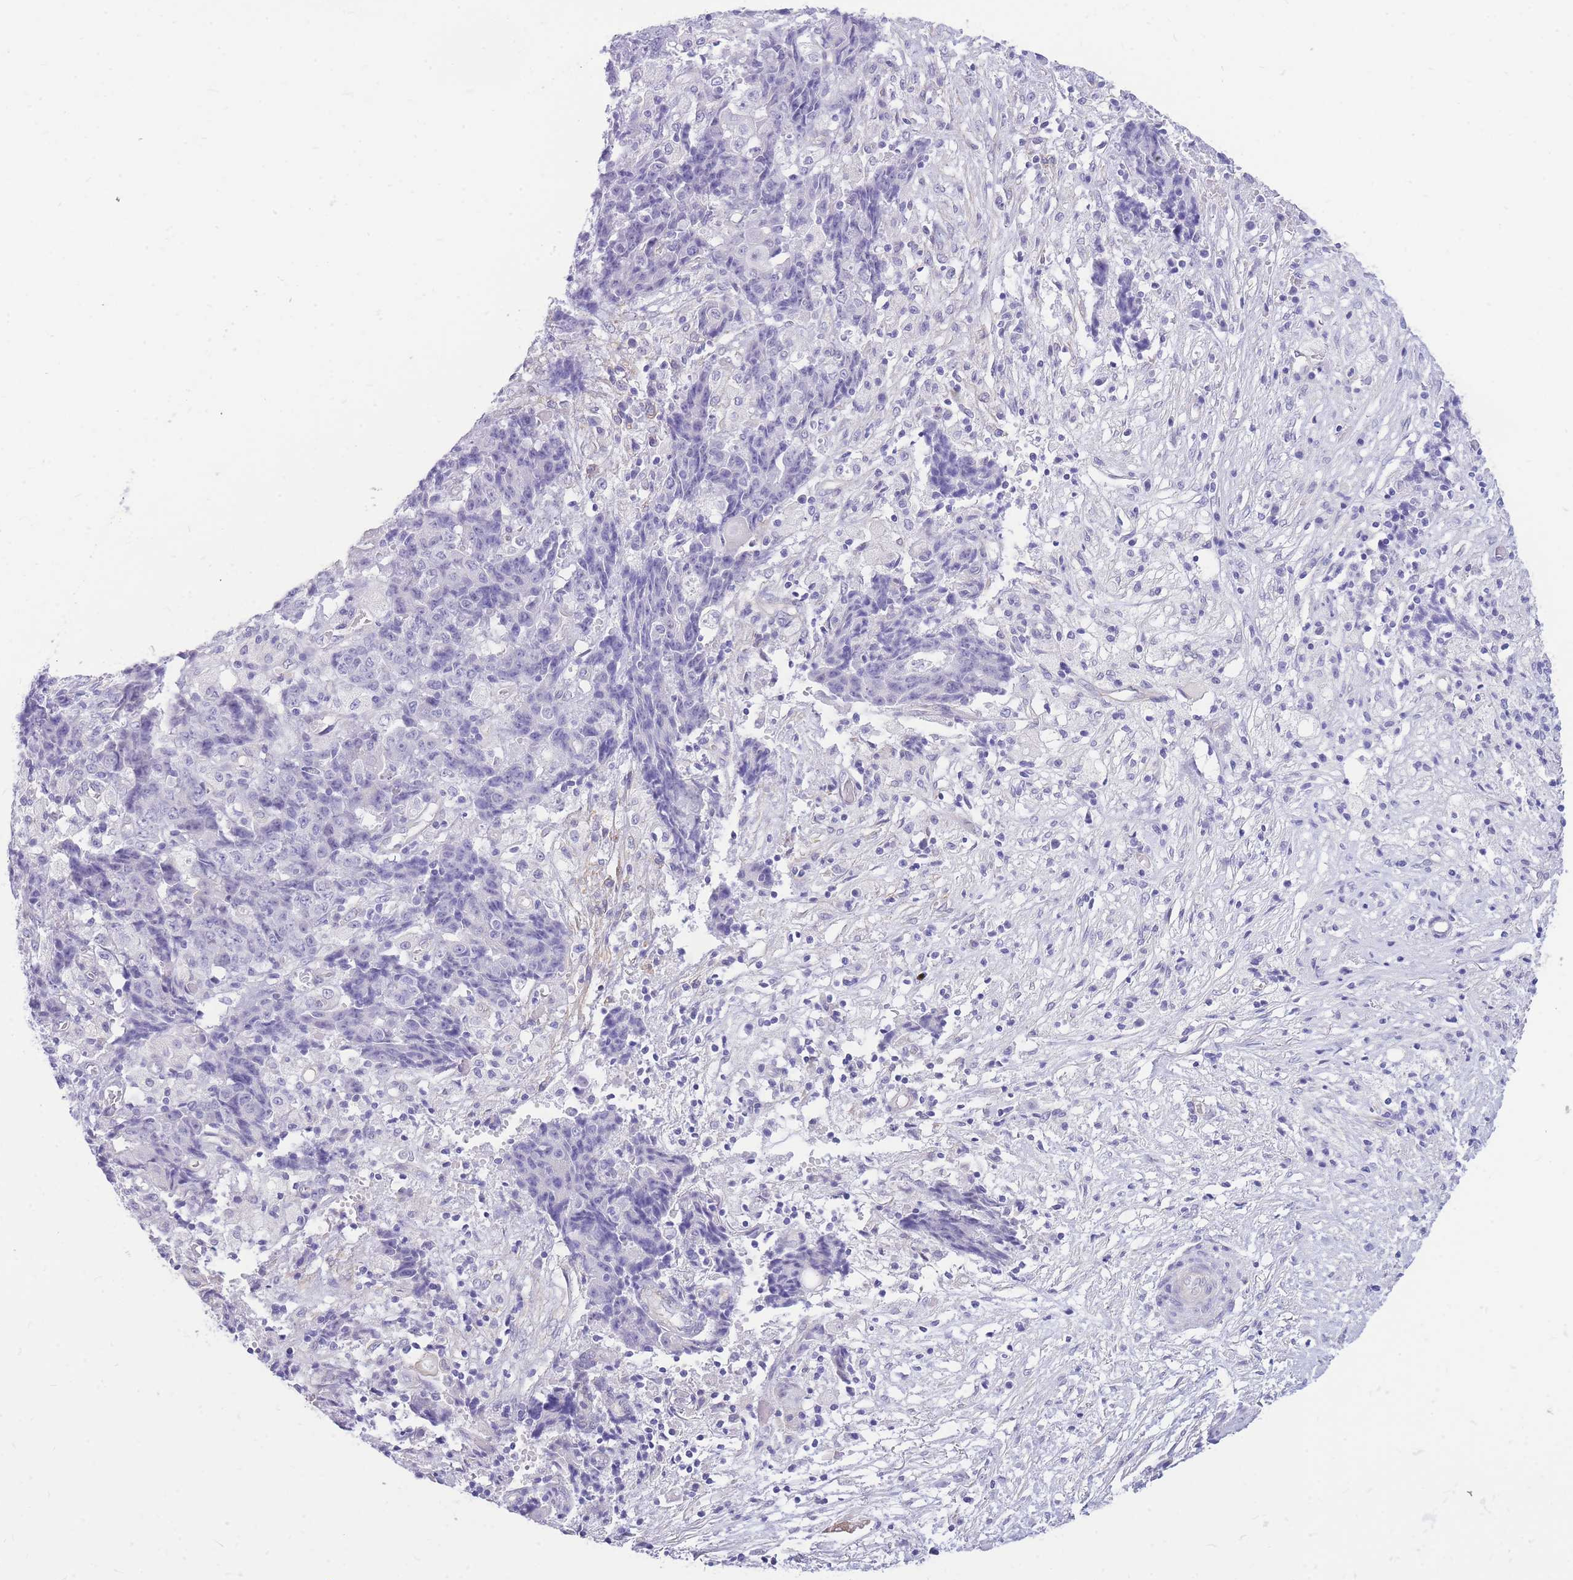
{"staining": {"intensity": "negative", "quantity": "none", "location": "none"}, "tissue": "ovarian cancer", "cell_type": "Tumor cells", "image_type": "cancer", "snomed": [{"axis": "morphology", "description": "Carcinoma, endometroid"}, {"axis": "topography", "description": "Ovary"}], "caption": "An immunohistochemistry (IHC) histopathology image of endometroid carcinoma (ovarian) is shown. There is no staining in tumor cells of endometroid carcinoma (ovarian).", "gene": "ZNF311", "patient": {"sex": "female", "age": 42}}